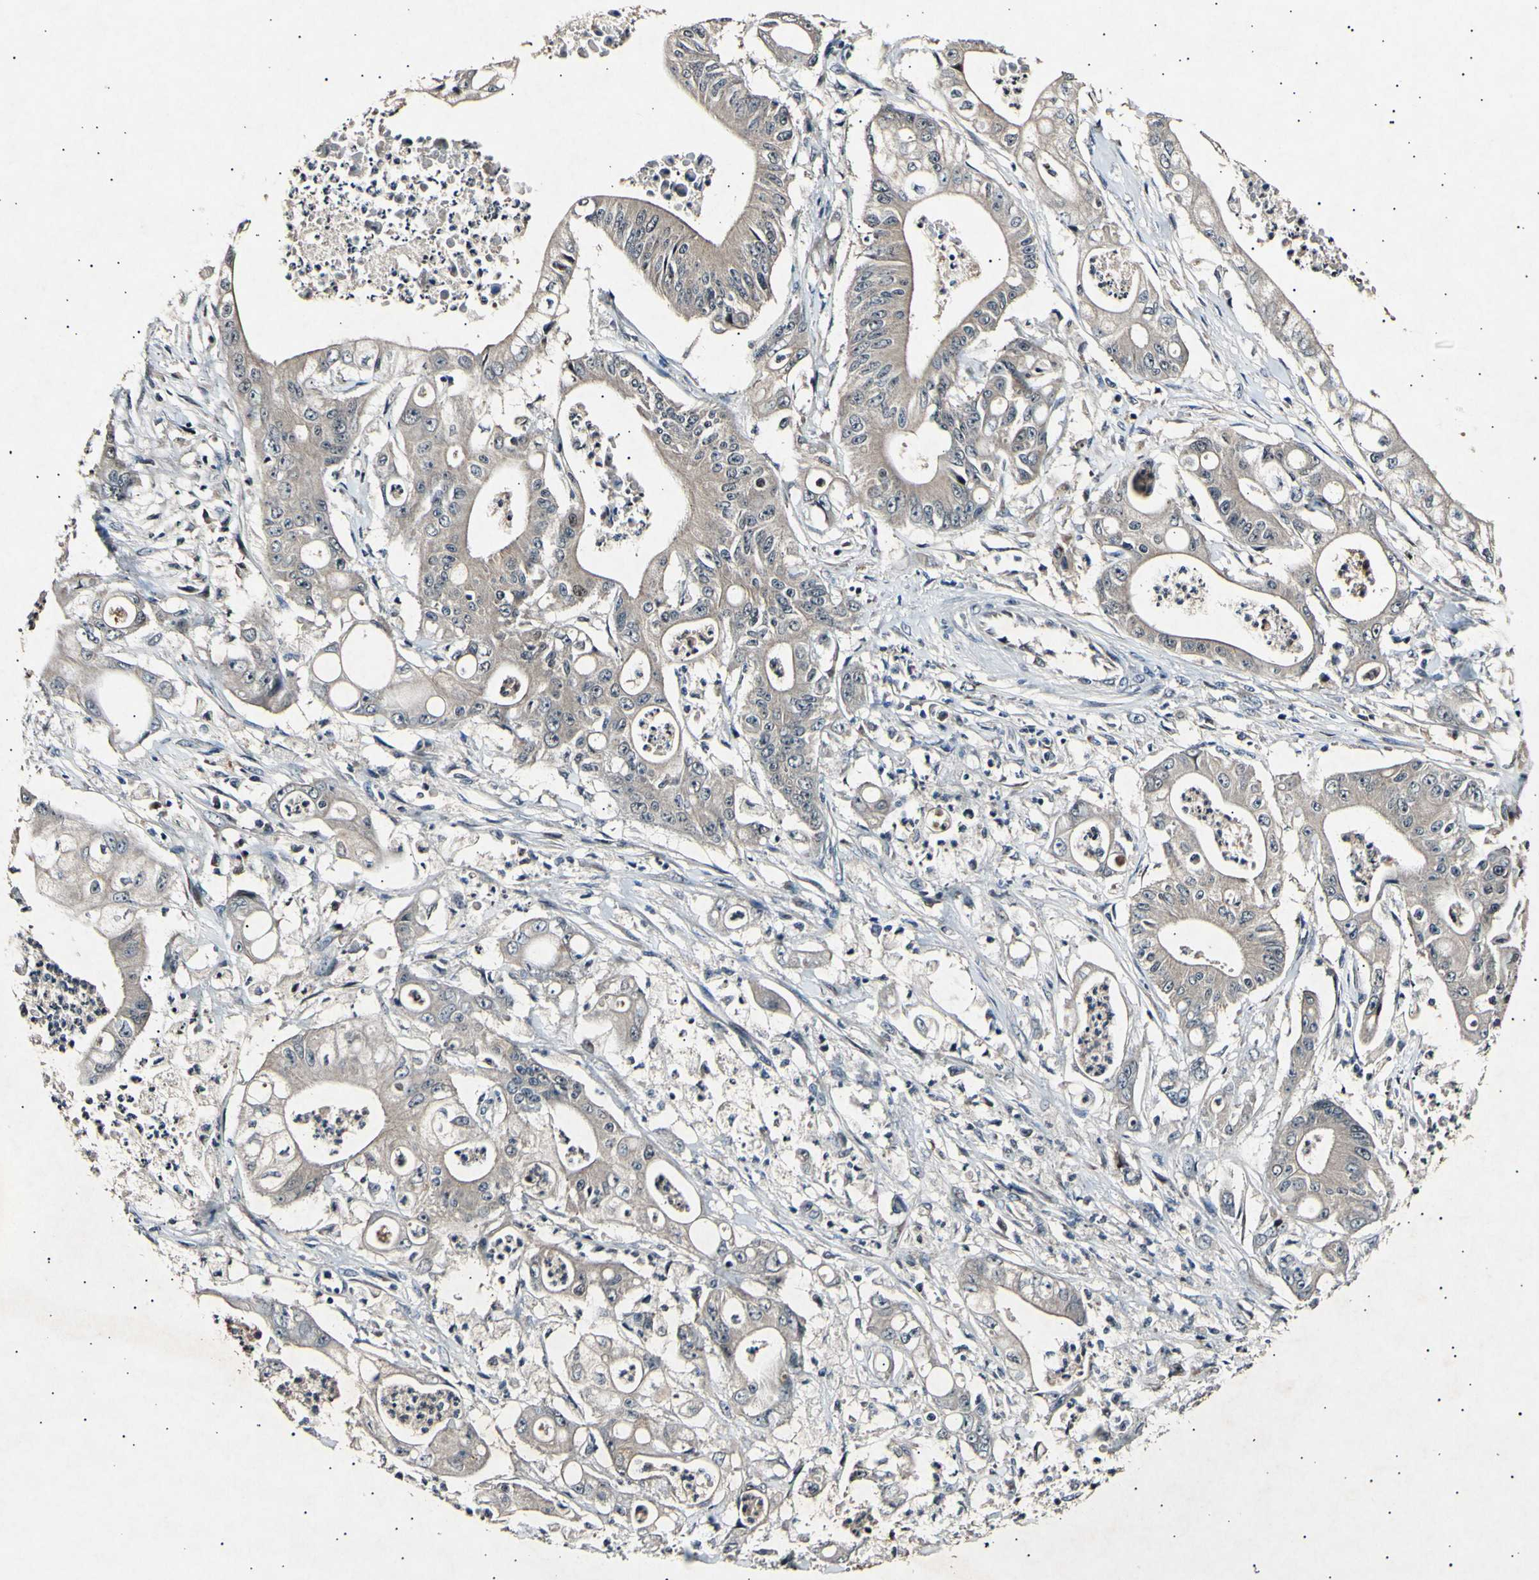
{"staining": {"intensity": "weak", "quantity": ">75%", "location": "cytoplasmic/membranous"}, "tissue": "pancreatic cancer", "cell_type": "Tumor cells", "image_type": "cancer", "snomed": [{"axis": "morphology", "description": "Normal tissue, NOS"}, {"axis": "topography", "description": "Lymph node"}], "caption": "Pancreatic cancer stained with a protein marker displays weak staining in tumor cells.", "gene": "ADCY3", "patient": {"sex": "male", "age": 62}}